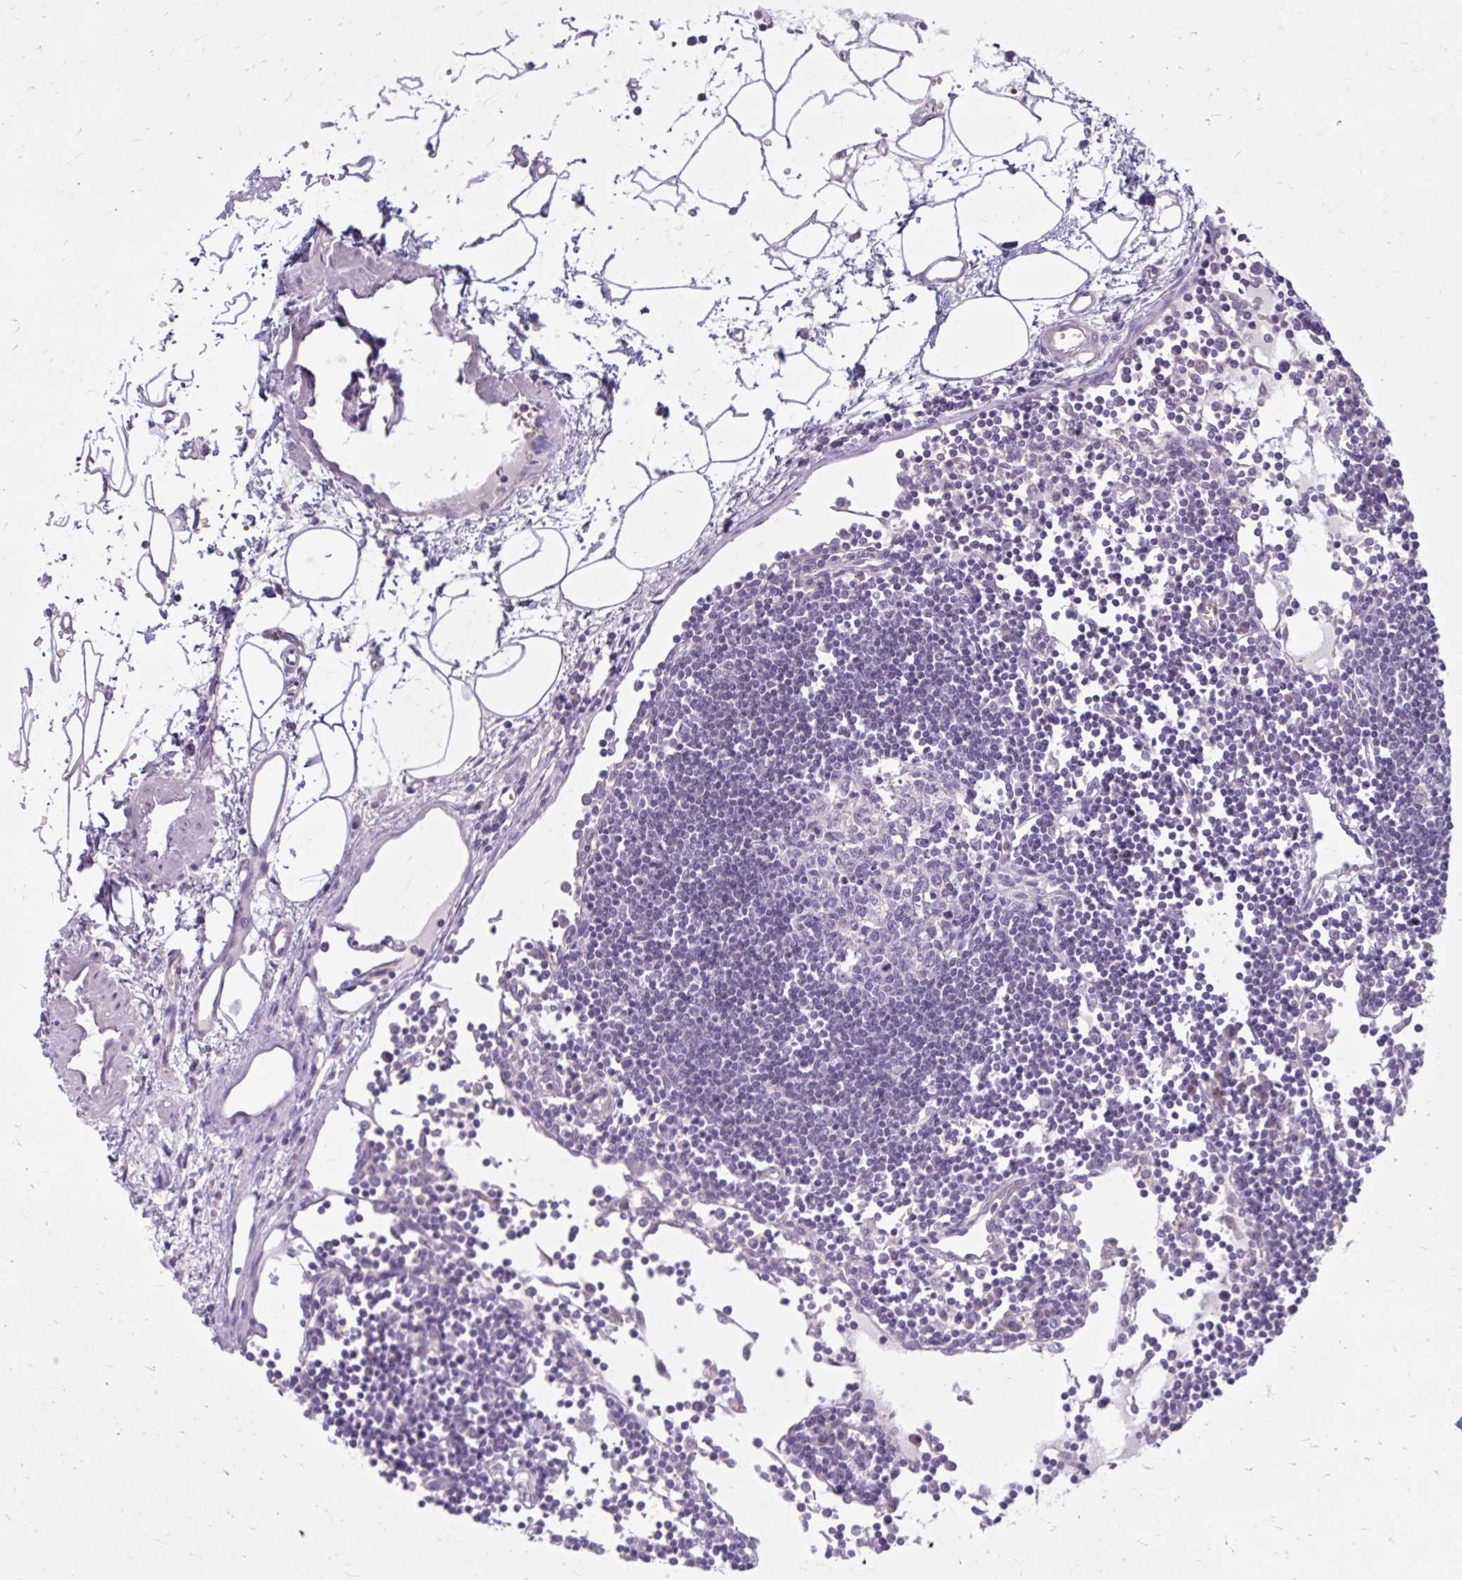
{"staining": {"intensity": "negative", "quantity": "none", "location": "none"}, "tissue": "lymph node", "cell_type": "Germinal center cells", "image_type": "normal", "snomed": [{"axis": "morphology", "description": "Normal tissue, NOS"}, {"axis": "topography", "description": "Lymph node"}], "caption": "Immunohistochemistry (IHC) of unremarkable lymph node demonstrates no expression in germinal center cells.", "gene": "SNF8", "patient": {"sex": "female", "age": 65}}